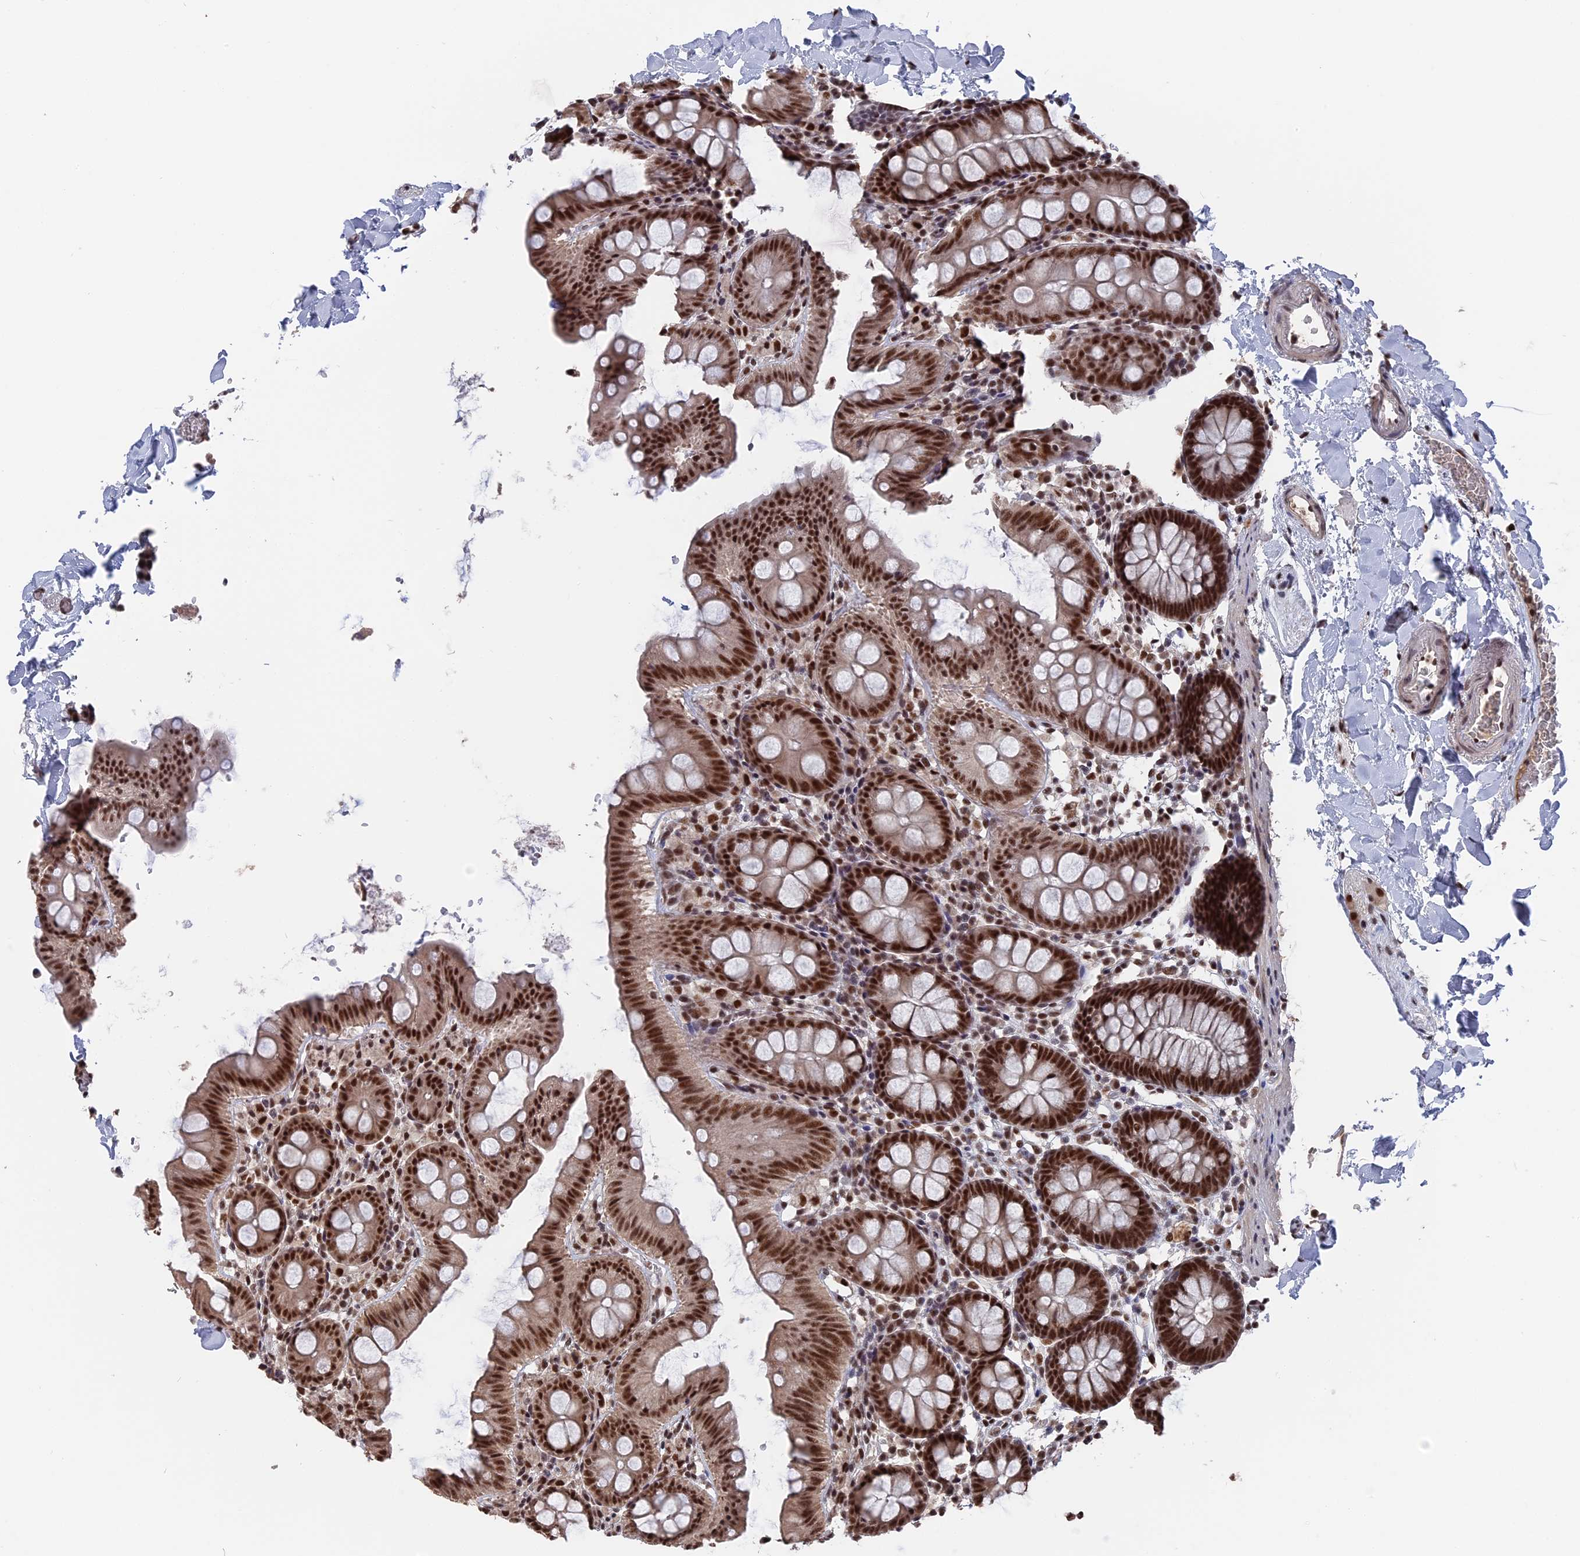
{"staining": {"intensity": "moderate", "quantity": ">75%", "location": "nuclear"}, "tissue": "colon", "cell_type": "Endothelial cells", "image_type": "normal", "snomed": [{"axis": "morphology", "description": "Normal tissue, NOS"}, {"axis": "topography", "description": "Colon"}], "caption": "Protein staining of normal colon shows moderate nuclear staining in about >75% of endothelial cells.", "gene": "SF3A2", "patient": {"sex": "male", "age": 75}}